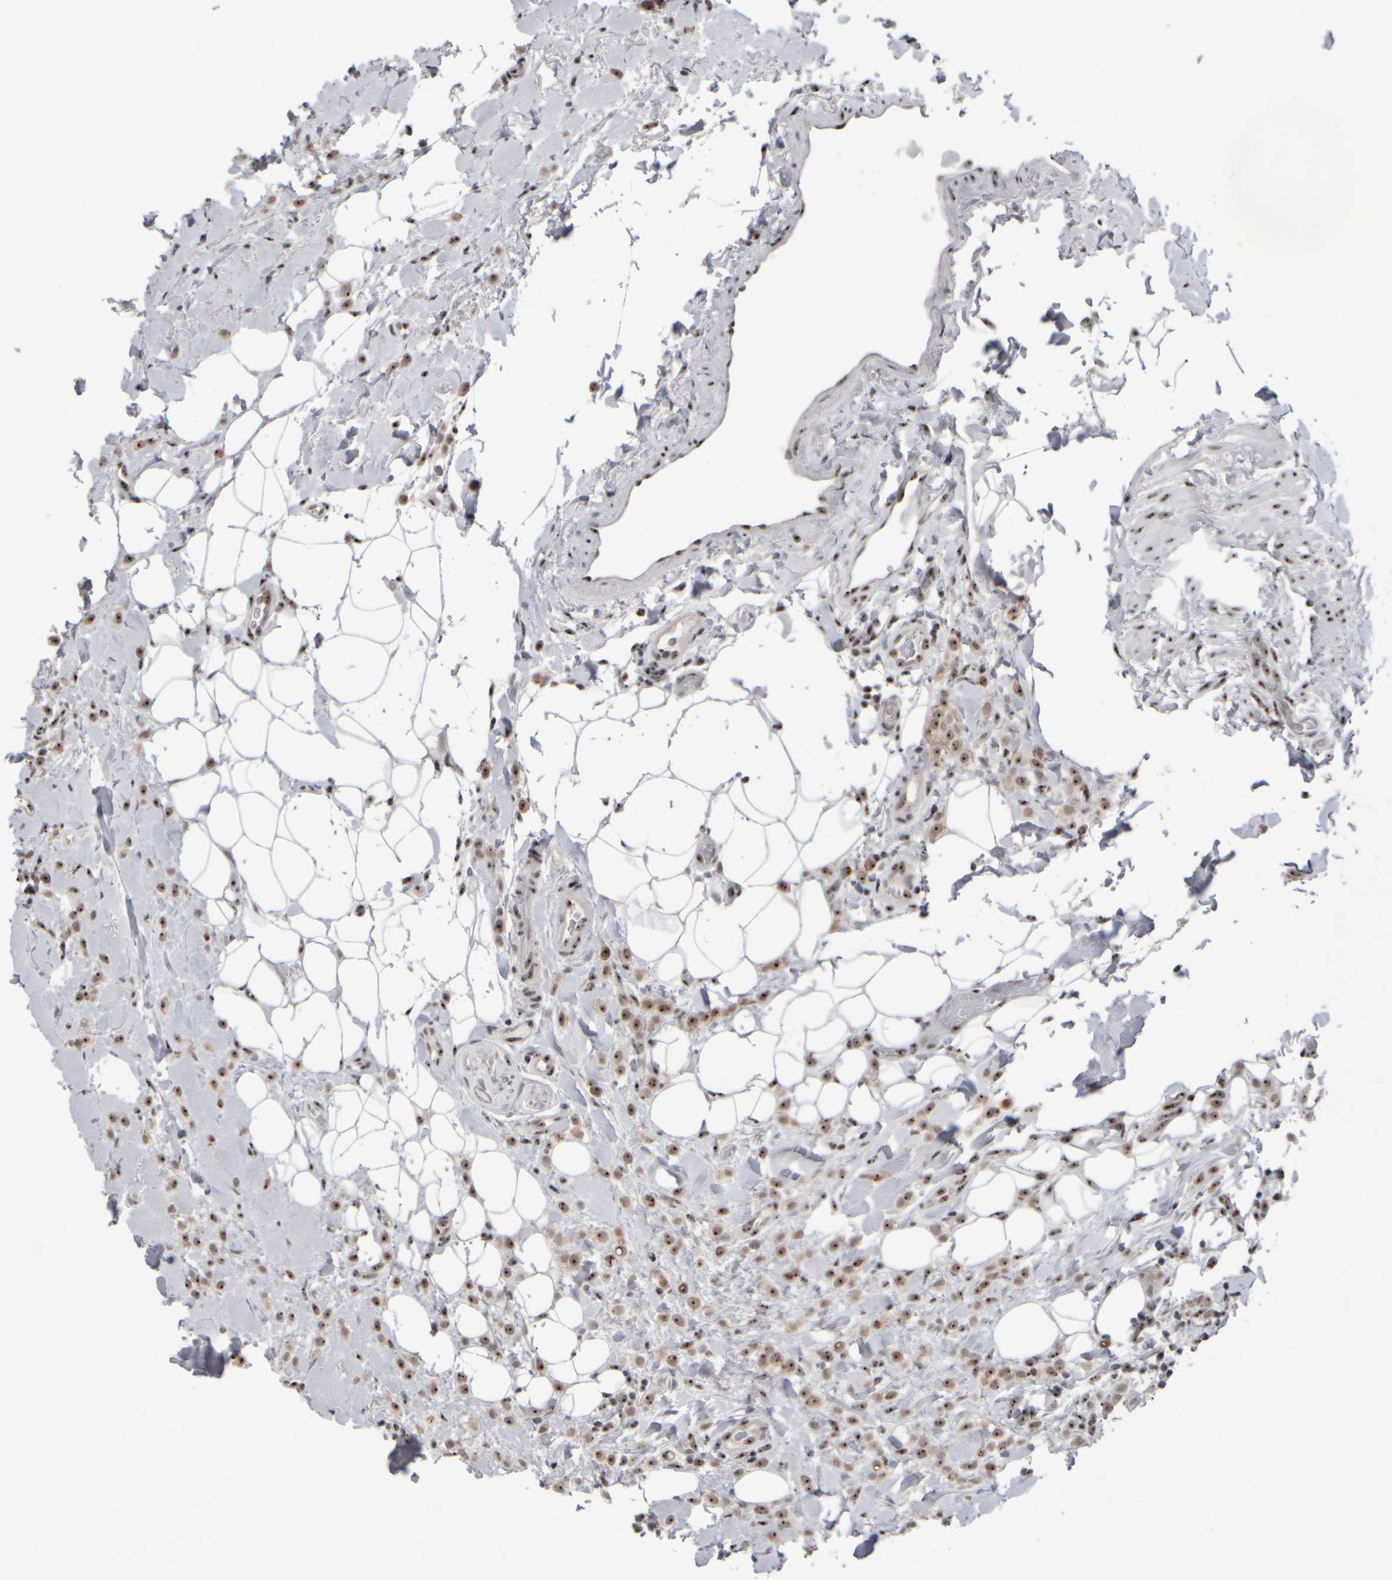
{"staining": {"intensity": "moderate", "quantity": ">75%", "location": "nuclear"}, "tissue": "breast cancer", "cell_type": "Tumor cells", "image_type": "cancer", "snomed": [{"axis": "morphology", "description": "Normal tissue, NOS"}, {"axis": "morphology", "description": "Lobular carcinoma"}, {"axis": "topography", "description": "Breast"}], "caption": "Moderate nuclear protein positivity is present in about >75% of tumor cells in lobular carcinoma (breast).", "gene": "SURF6", "patient": {"sex": "female", "age": 50}}